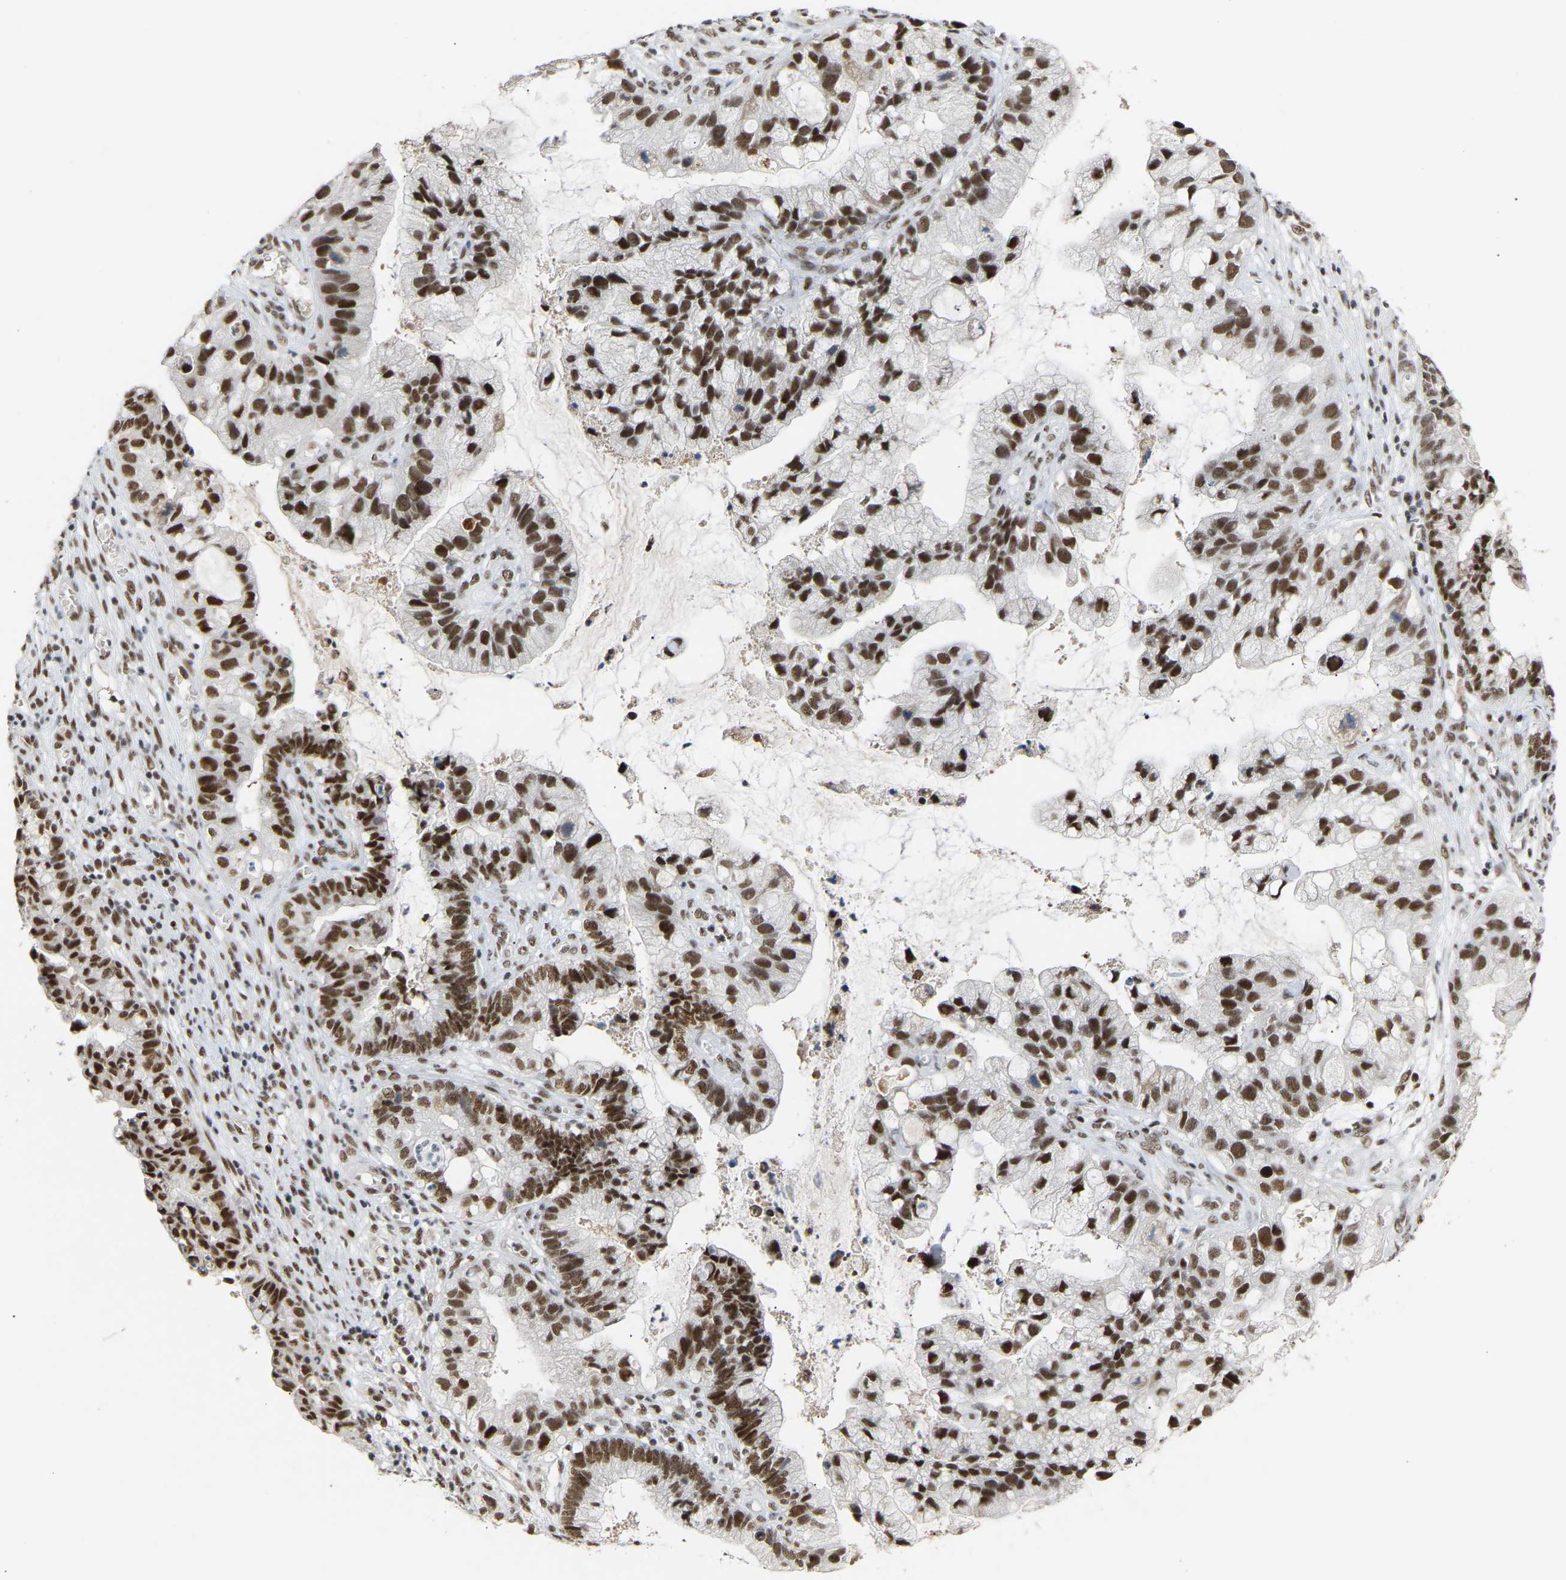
{"staining": {"intensity": "strong", "quantity": ">75%", "location": "nuclear"}, "tissue": "cervical cancer", "cell_type": "Tumor cells", "image_type": "cancer", "snomed": [{"axis": "morphology", "description": "Adenocarcinoma, NOS"}, {"axis": "topography", "description": "Cervix"}], "caption": "IHC of human cervical adenocarcinoma exhibits high levels of strong nuclear expression in approximately >75% of tumor cells.", "gene": "NELFB", "patient": {"sex": "female", "age": 44}}